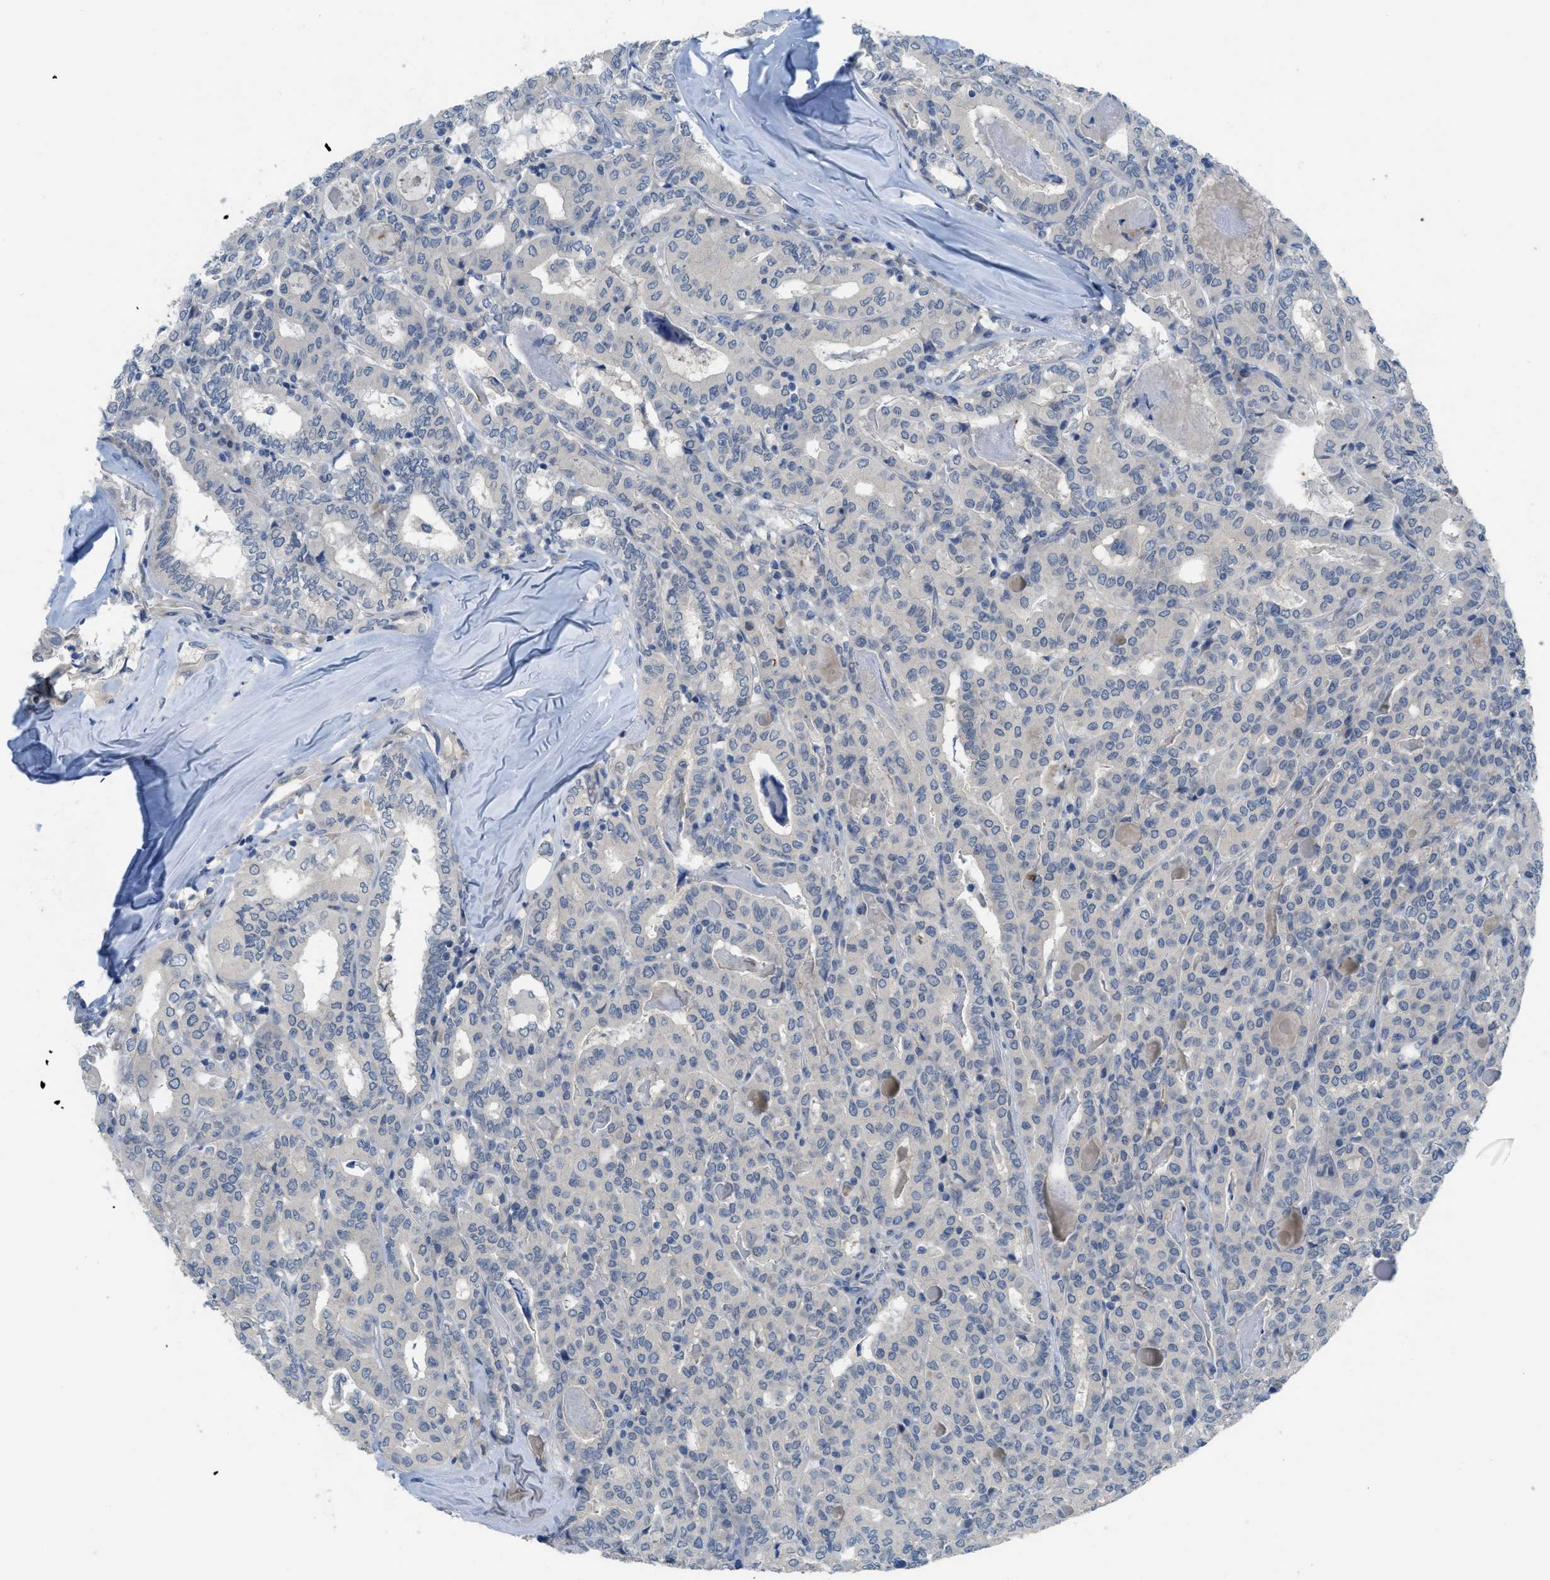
{"staining": {"intensity": "negative", "quantity": "none", "location": "none"}, "tissue": "thyroid cancer", "cell_type": "Tumor cells", "image_type": "cancer", "snomed": [{"axis": "morphology", "description": "Papillary adenocarcinoma, NOS"}, {"axis": "topography", "description": "Thyroid gland"}], "caption": "Immunohistochemistry of human thyroid cancer shows no staining in tumor cells.", "gene": "TNFAIP1", "patient": {"sex": "female", "age": 42}}